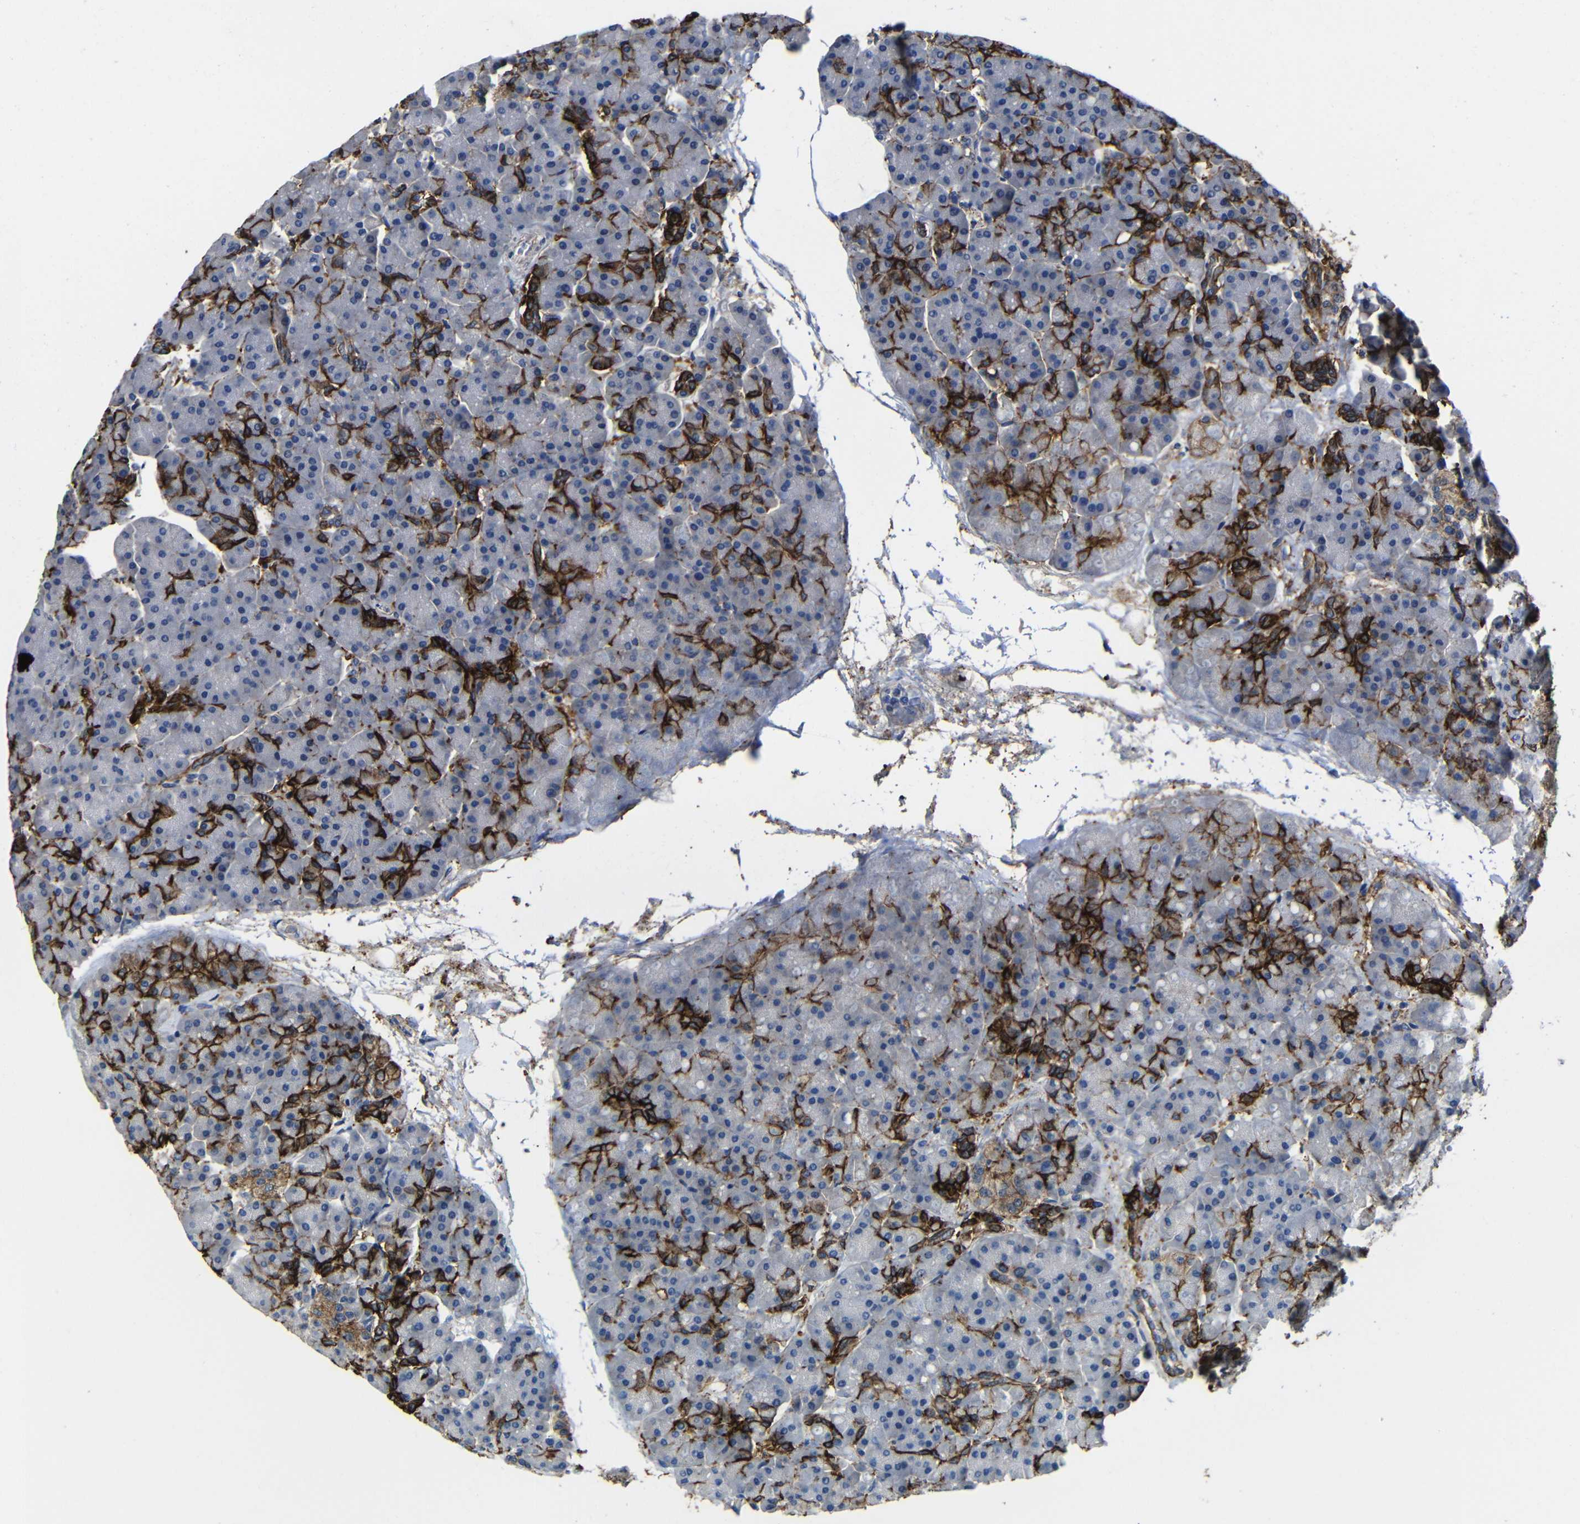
{"staining": {"intensity": "strong", "quantity": "25%-75%", "location": "cytoplasmic/membranous"}, "tissue": "pancreas", "cell_type": "Exocrine glandular cells", "image_type": "normal", "snomed": [{"axis": "morphology", "description": "Normal tissue, NOS"}, {"axis": "topography", "description": "Pancreas"}], "caption": "Pancreas stained with immunohistochemistry displays strong cytoplasmic/membranous positivity in about 25%-75% of exocrine glandular cells.", "gene": "ZNF90", "patient": {"sex": "female", "age": 70}}